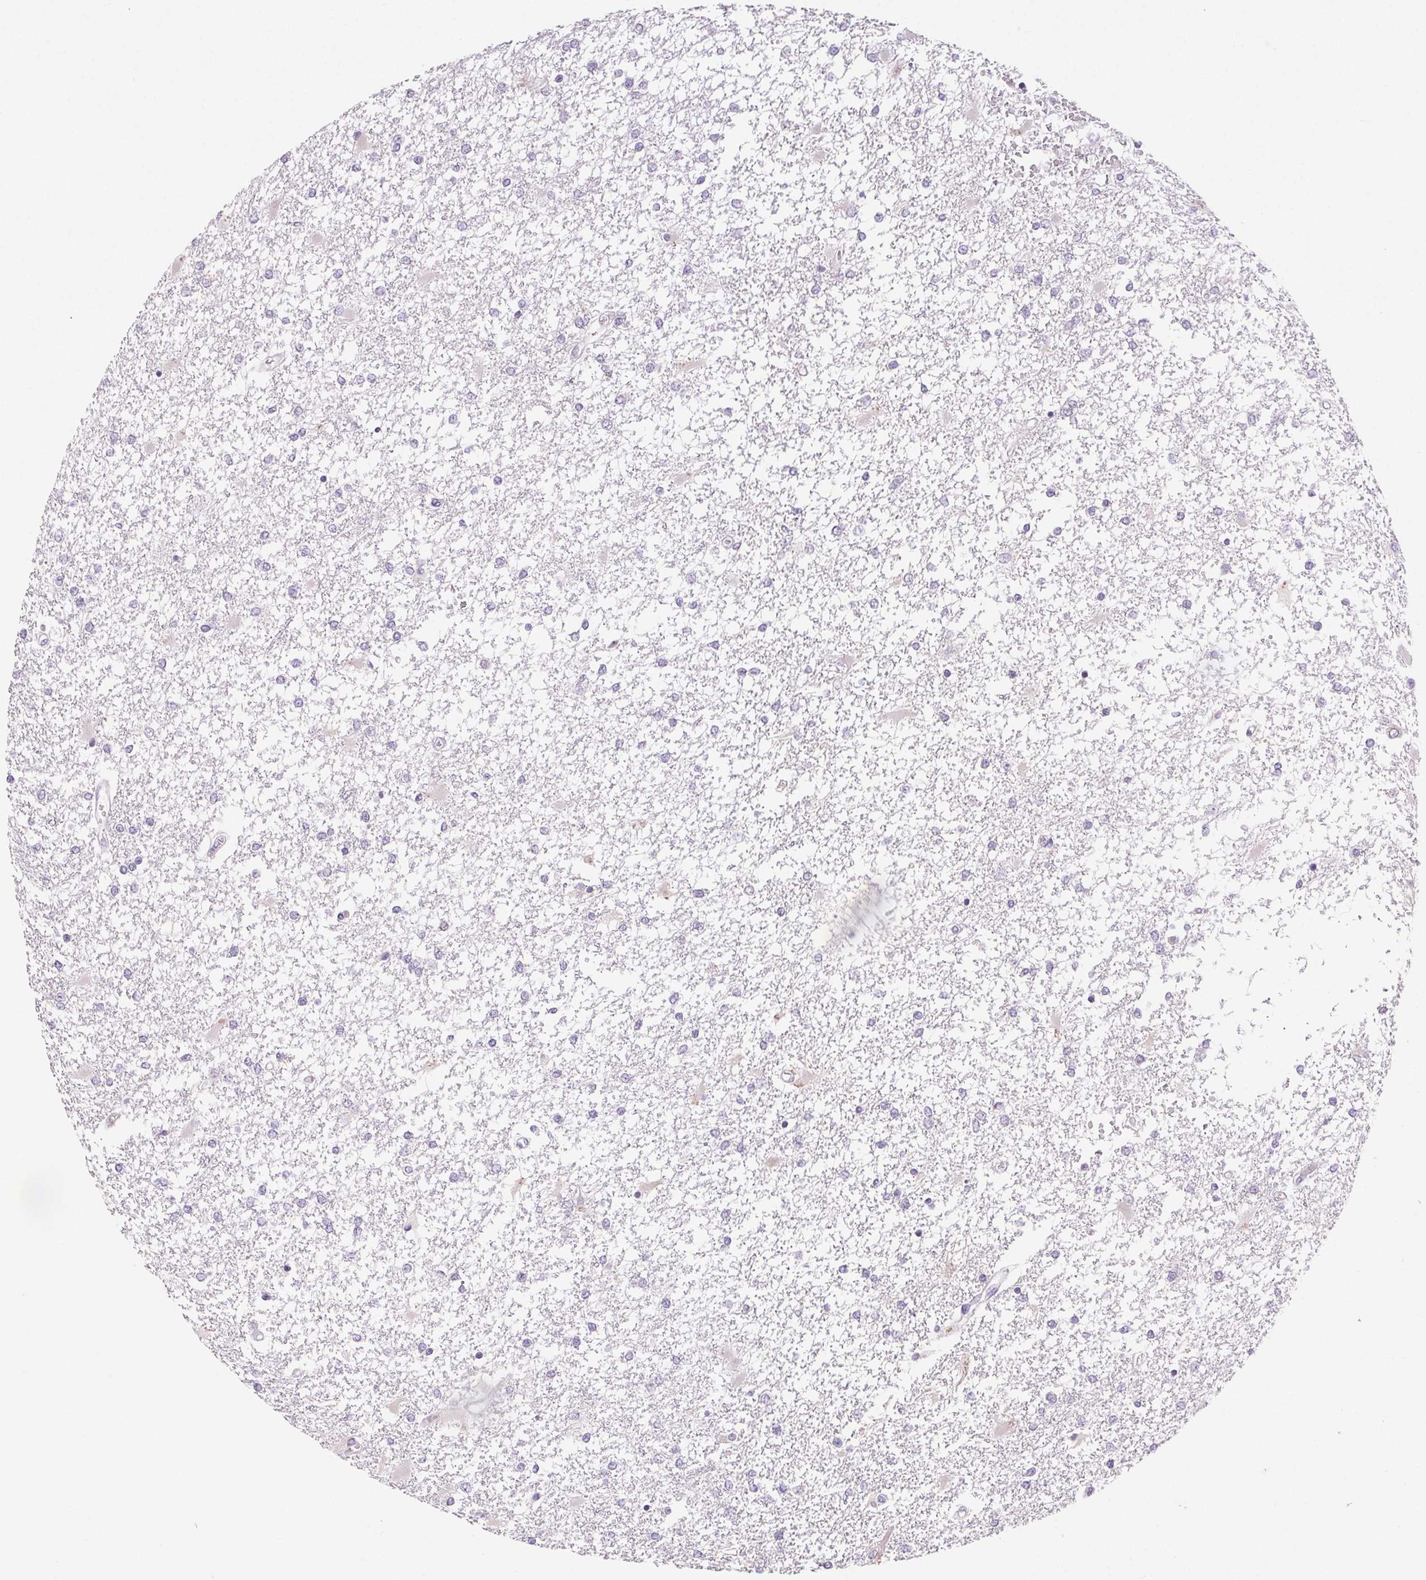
{"staining": {"intensity": "negative", "quantity": "none", "location": "none"}, "tissue": "glioma", "cell_type": "Tumor cells", "image_type": "cancer", "snomed": [{"axis": "morphology", "description": "Glioma, malignant, High grade"}, {"axis": "topography", "description": "Cerebral cortex"}], "caption": "A high-resolution micrograph shows immunohistochemistry (IHC) staining of malignant glioma (high-grade), which displays no significant staining in tumor cells.", "gene": "ARHGAP11B", "patient": {"sex": "male", "age": 79}}